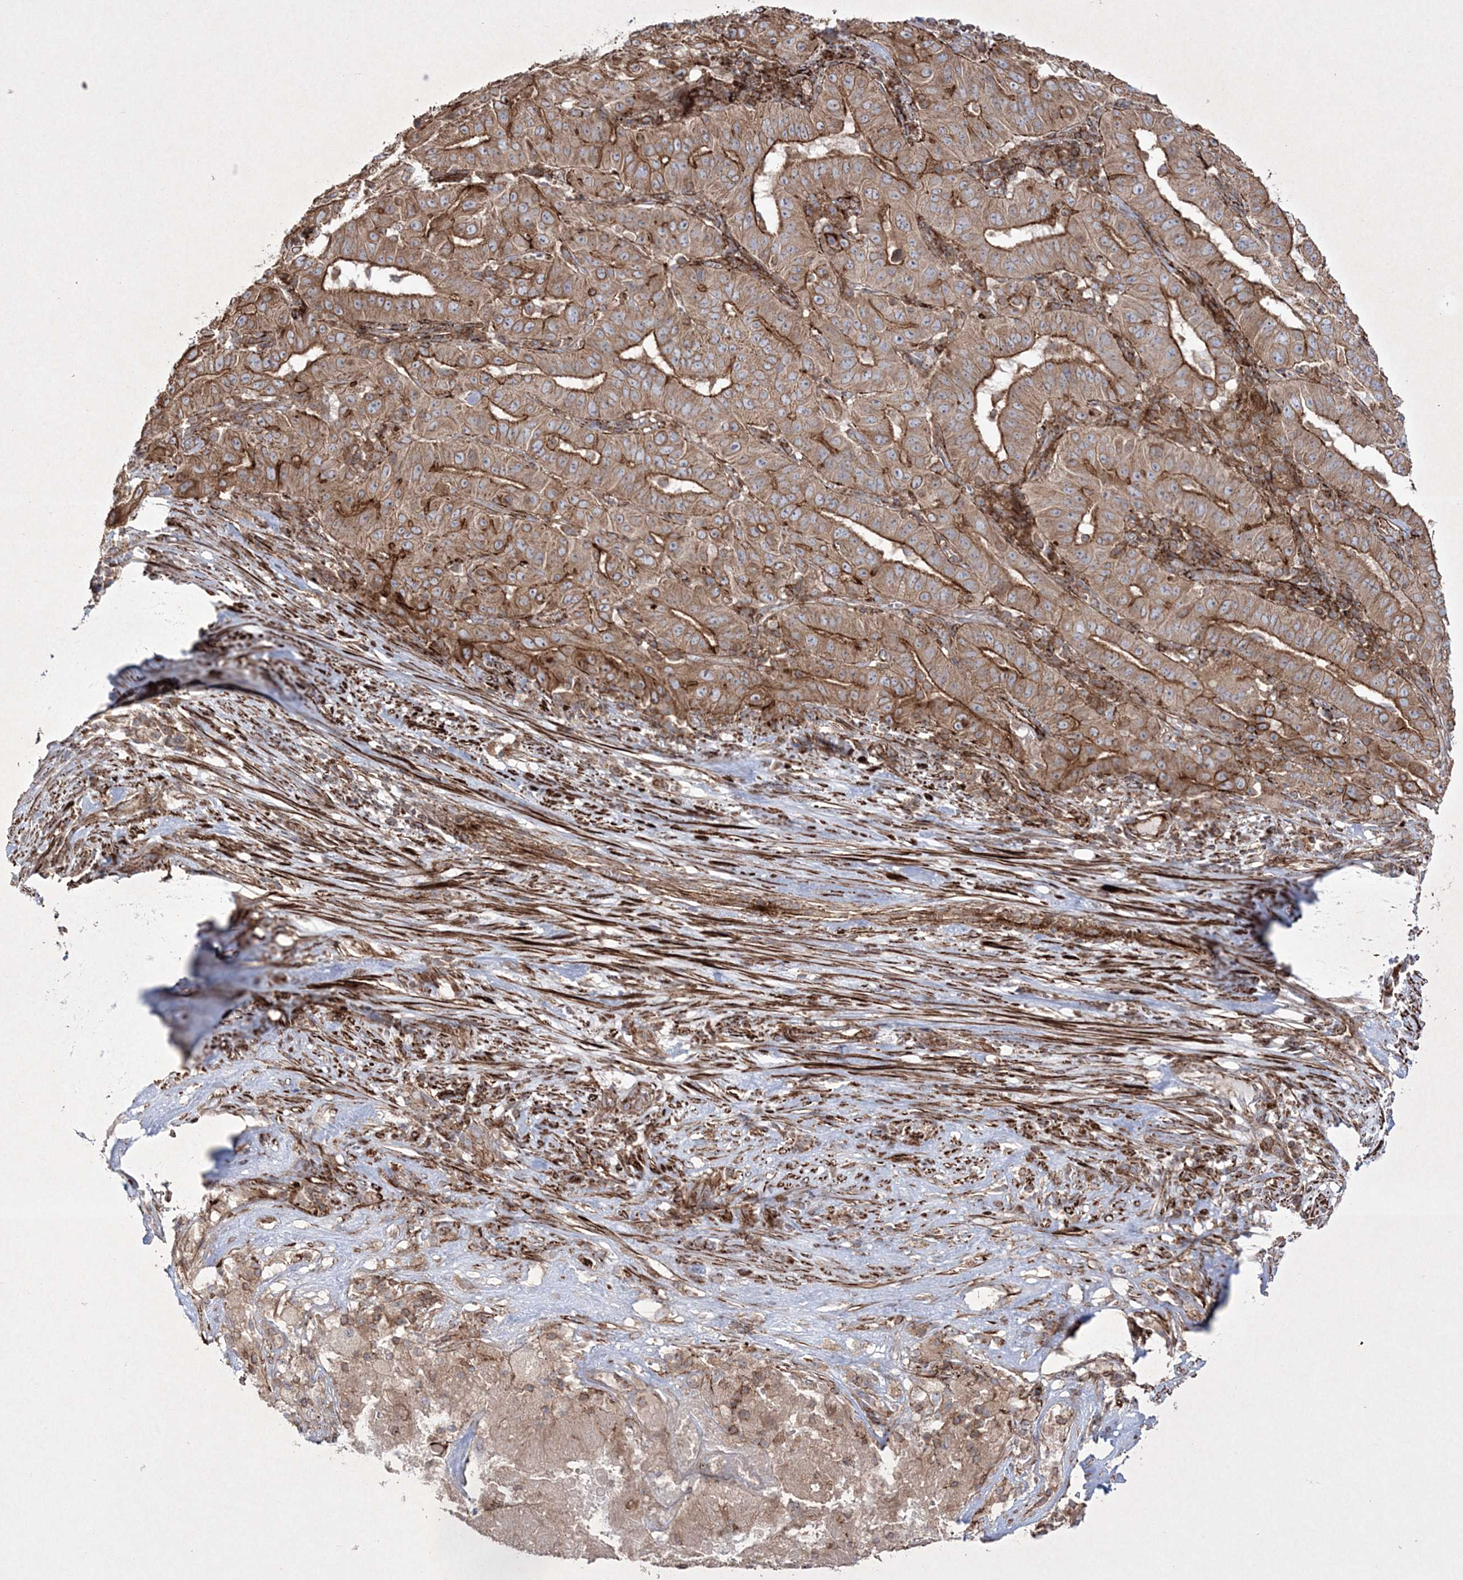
{"staining": {"intensity": "moderate", "quantity": ">75%", "location": "cytoplasmic/membranous"}, "tissue": "pancreatic cancer", "cell_type": "Tumor cells", "image_type": "cancer", "snomed": [{"axis": "morphology", "description": "Adenocarcinoma, NOS"}, {"axis": "topography", "description": "Pancreas"}], "caption": "Tumor cells demonstrate medium levels of moderate cytoplasmic/membranous positivity in about >75% of cells in human pancreatic cancer (adenocarcinoma).", "gene": "RICTOR", "patient": {"sex": "male", "age": 63}}